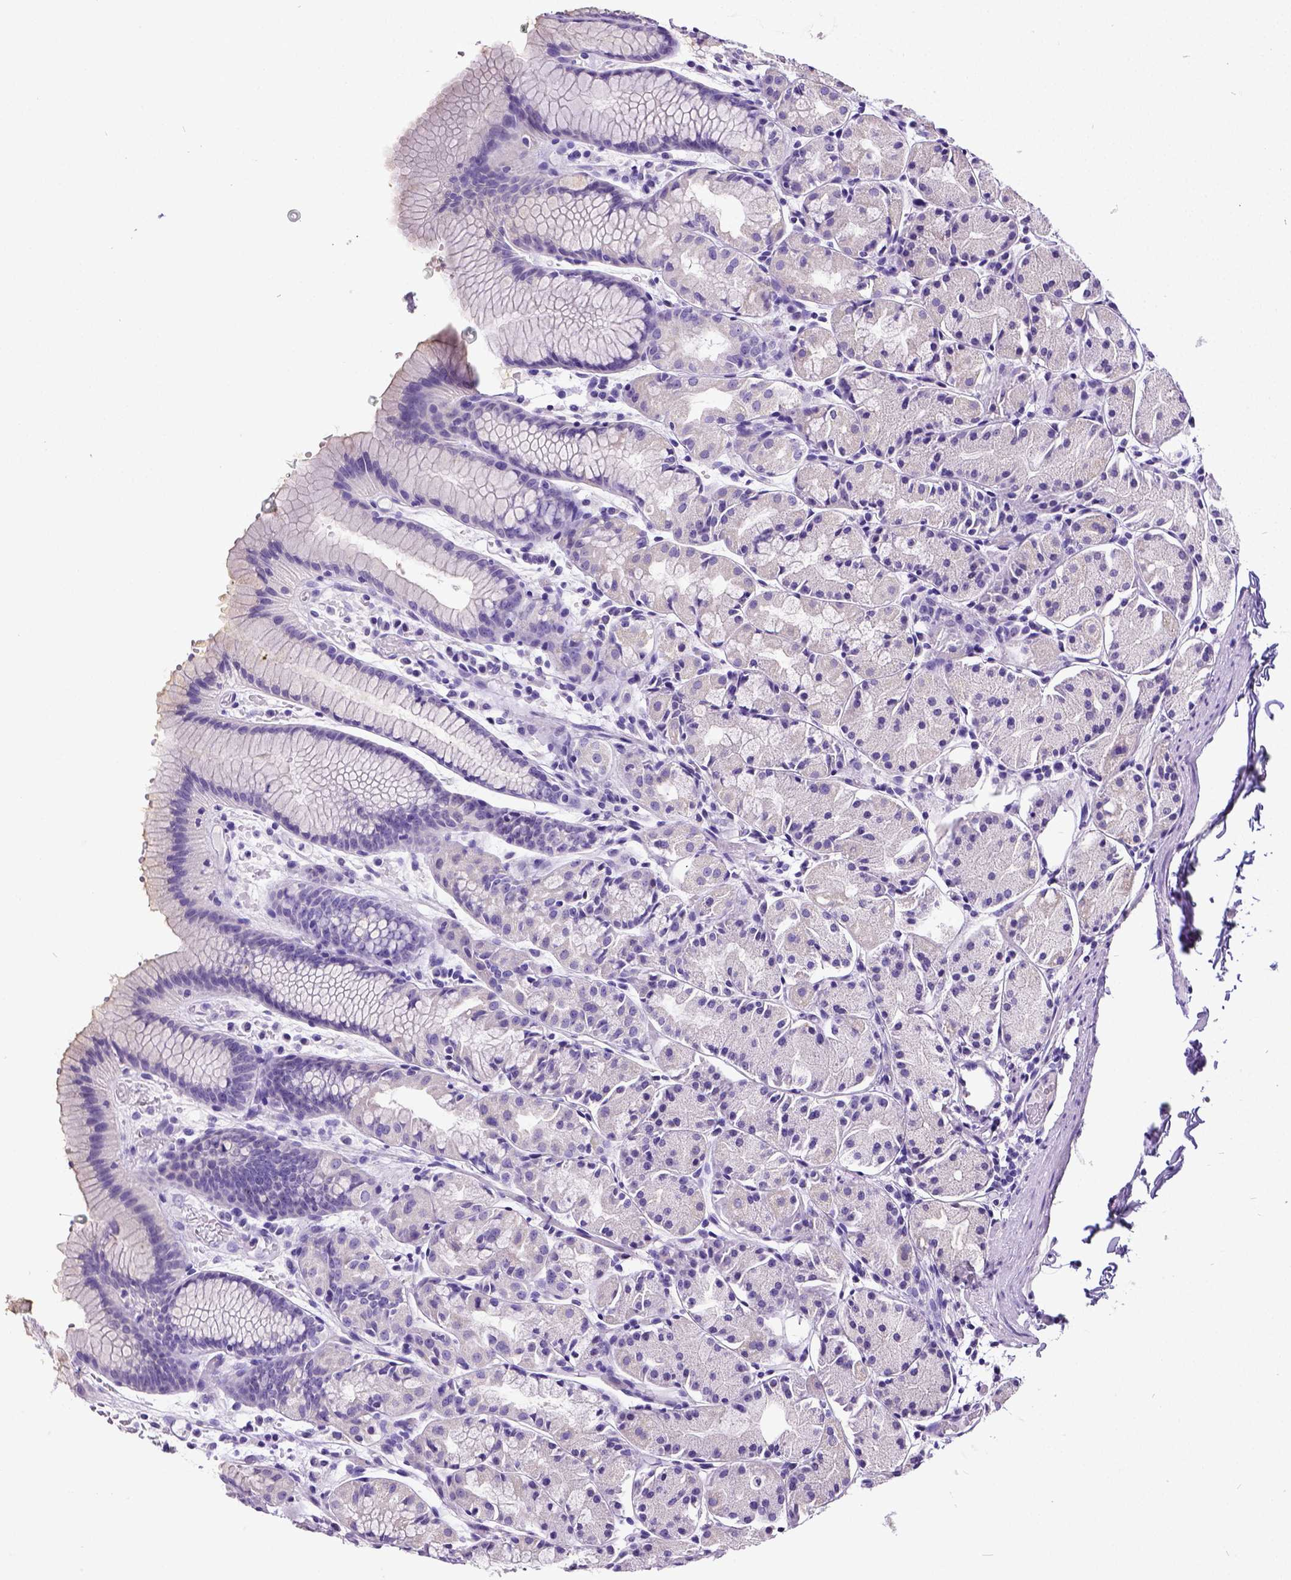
{"staining": {"intensity": "negative", "quantity": "none", "location": "none"}, "tissue": "stomach", "cell_type": "Glandular cells", "image_type": "normal", "snomed": [{"axis": "morphology", "description": "Normal tissue, NOS"}, {"axis": "topography", "description": "Stomach, upper"}], "caption": "Immunohistochemistry (IHC) of normal stomach demonstrates no expression in glandular cells.", "gene": "SATB2", "patient": {"sex": "male", "age": 47}}